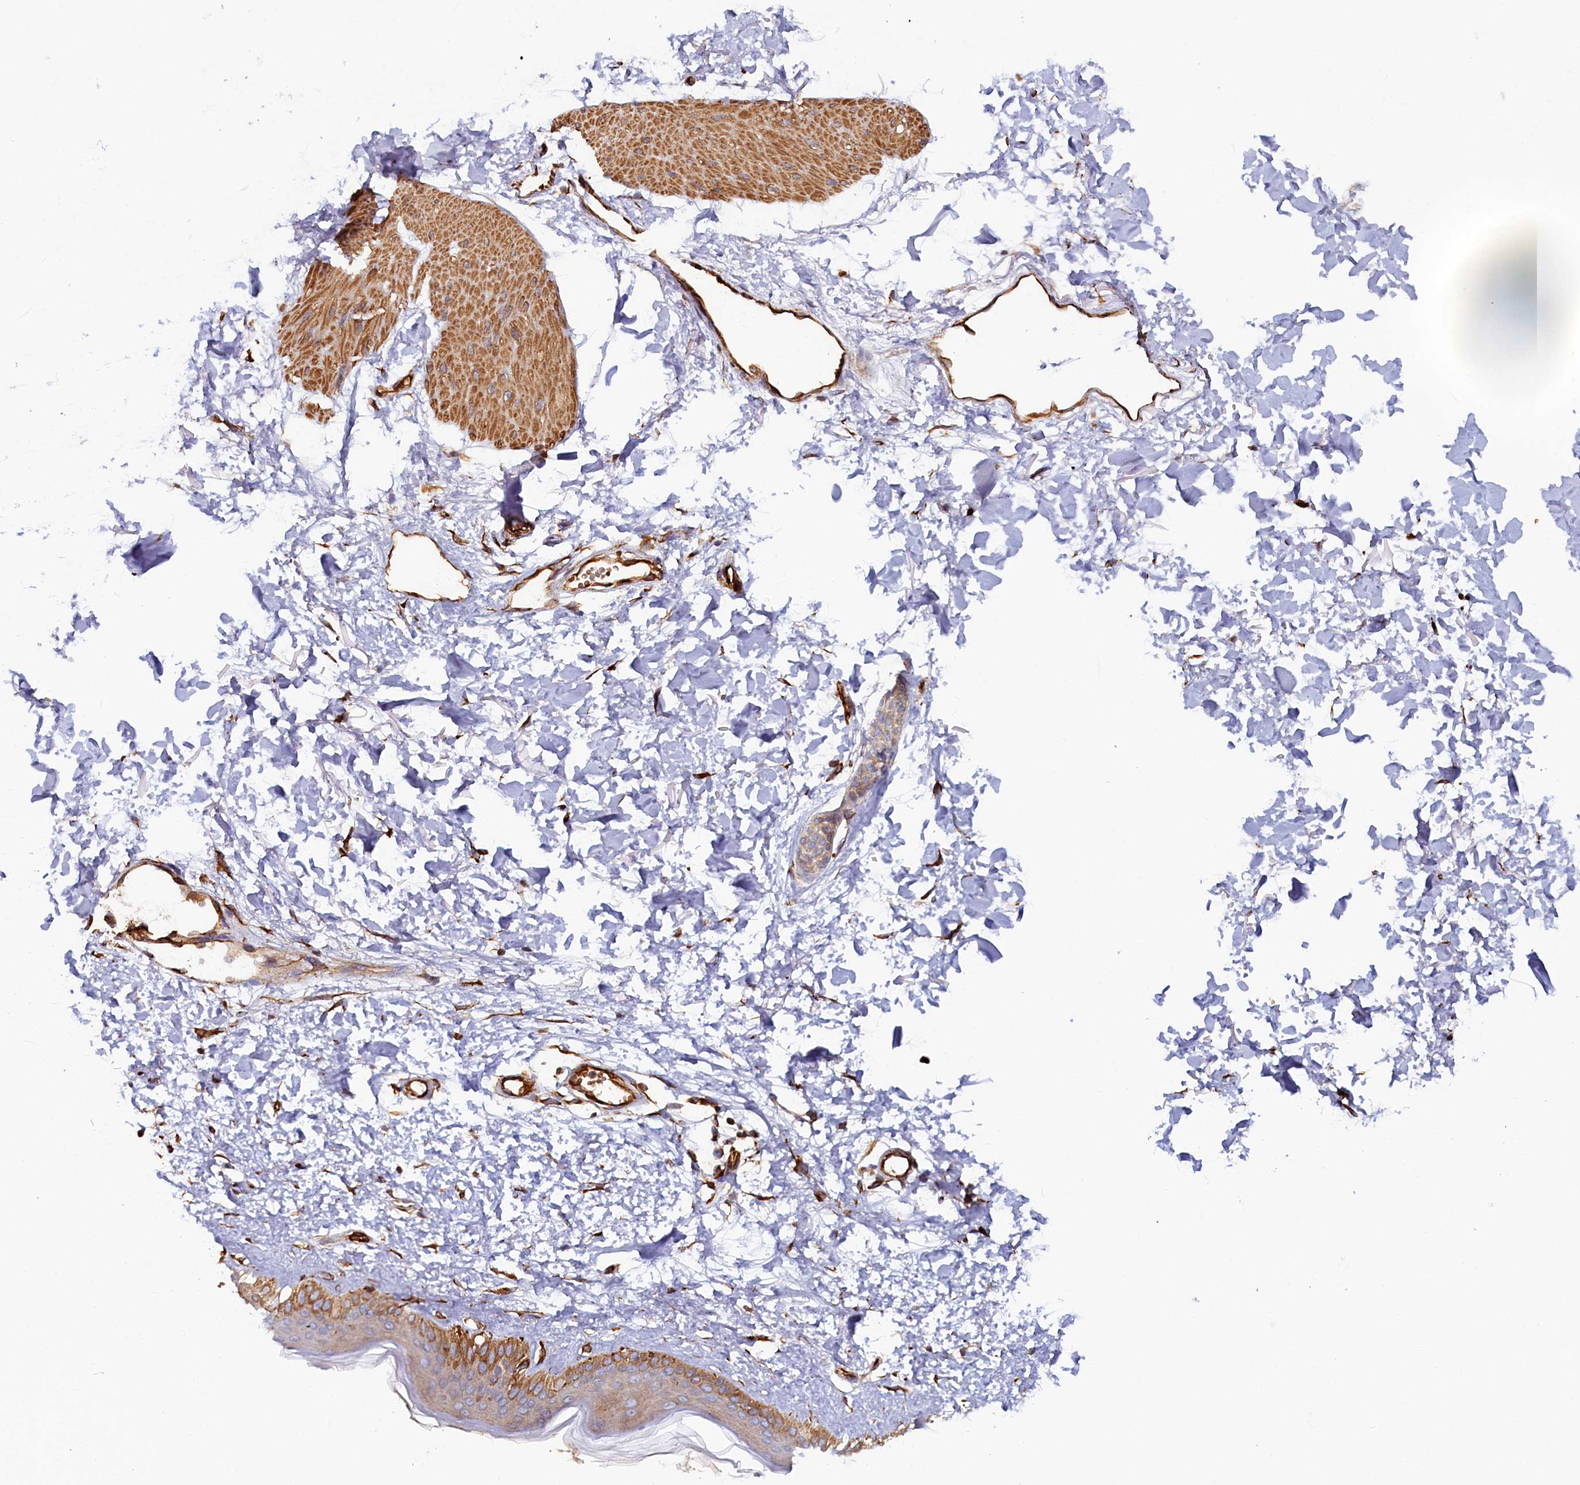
{"staining": {"intensity": "strong", "quantity": ">75%", "location": "cytoplasmic/membranous"}, "tissue": "skin", "cell_type": "Fibroblasts", "image_type": "normal", "snomed": [{"axis": "morphology", "description": "Normal tissue, NOS"}, {"axis": "topography", "description": "Skin"}], "caption": "A high-resolution micrograph shows IHC staining of benign skin, which exhibits strong cytoplasmic/membranous positivity in approximately >75% of fibroblasts.", "gene": "LRRC57", "patient": {"sex": "female", "age": 58}}